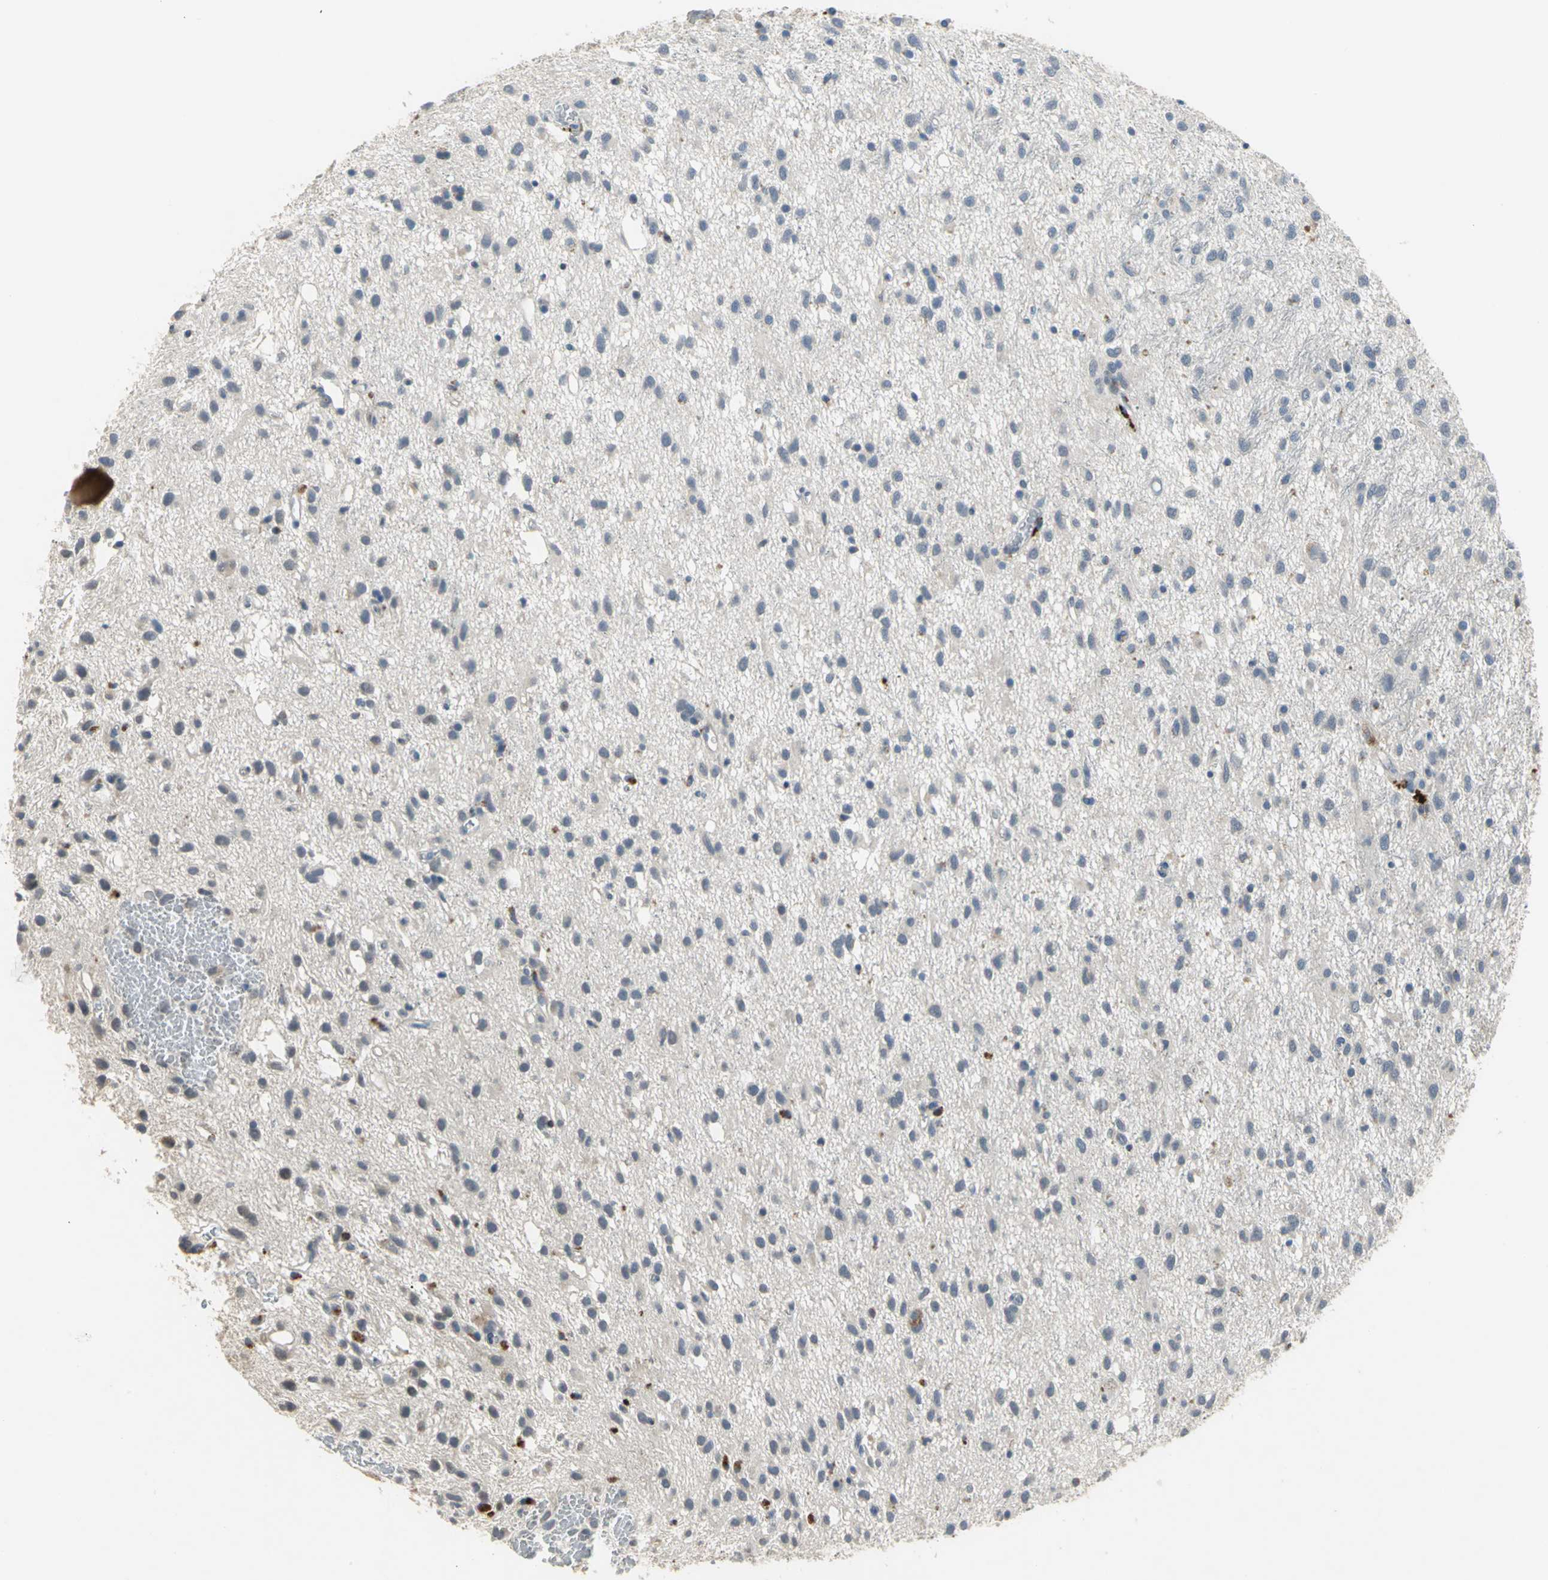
{"staining": {"intensity": "negative", "quantity": "none", "location": "none"}, "tissue": "glioma", "cell_type": "Tumor cells", "image_type": "cancer", "snomed": [{"axis": "morphology", "description": "Glioma, malignant, Low grade"}, {"axis": "topography", "description": "Brain"}], "caption": "This is a histopathology image of immunohistochemistry (IHC) staining of malignant glioma (low-grade), which shows no staining in tumor cells.", "gene": "IL17RB", "patient": {"sex": "male", "age": 77}}